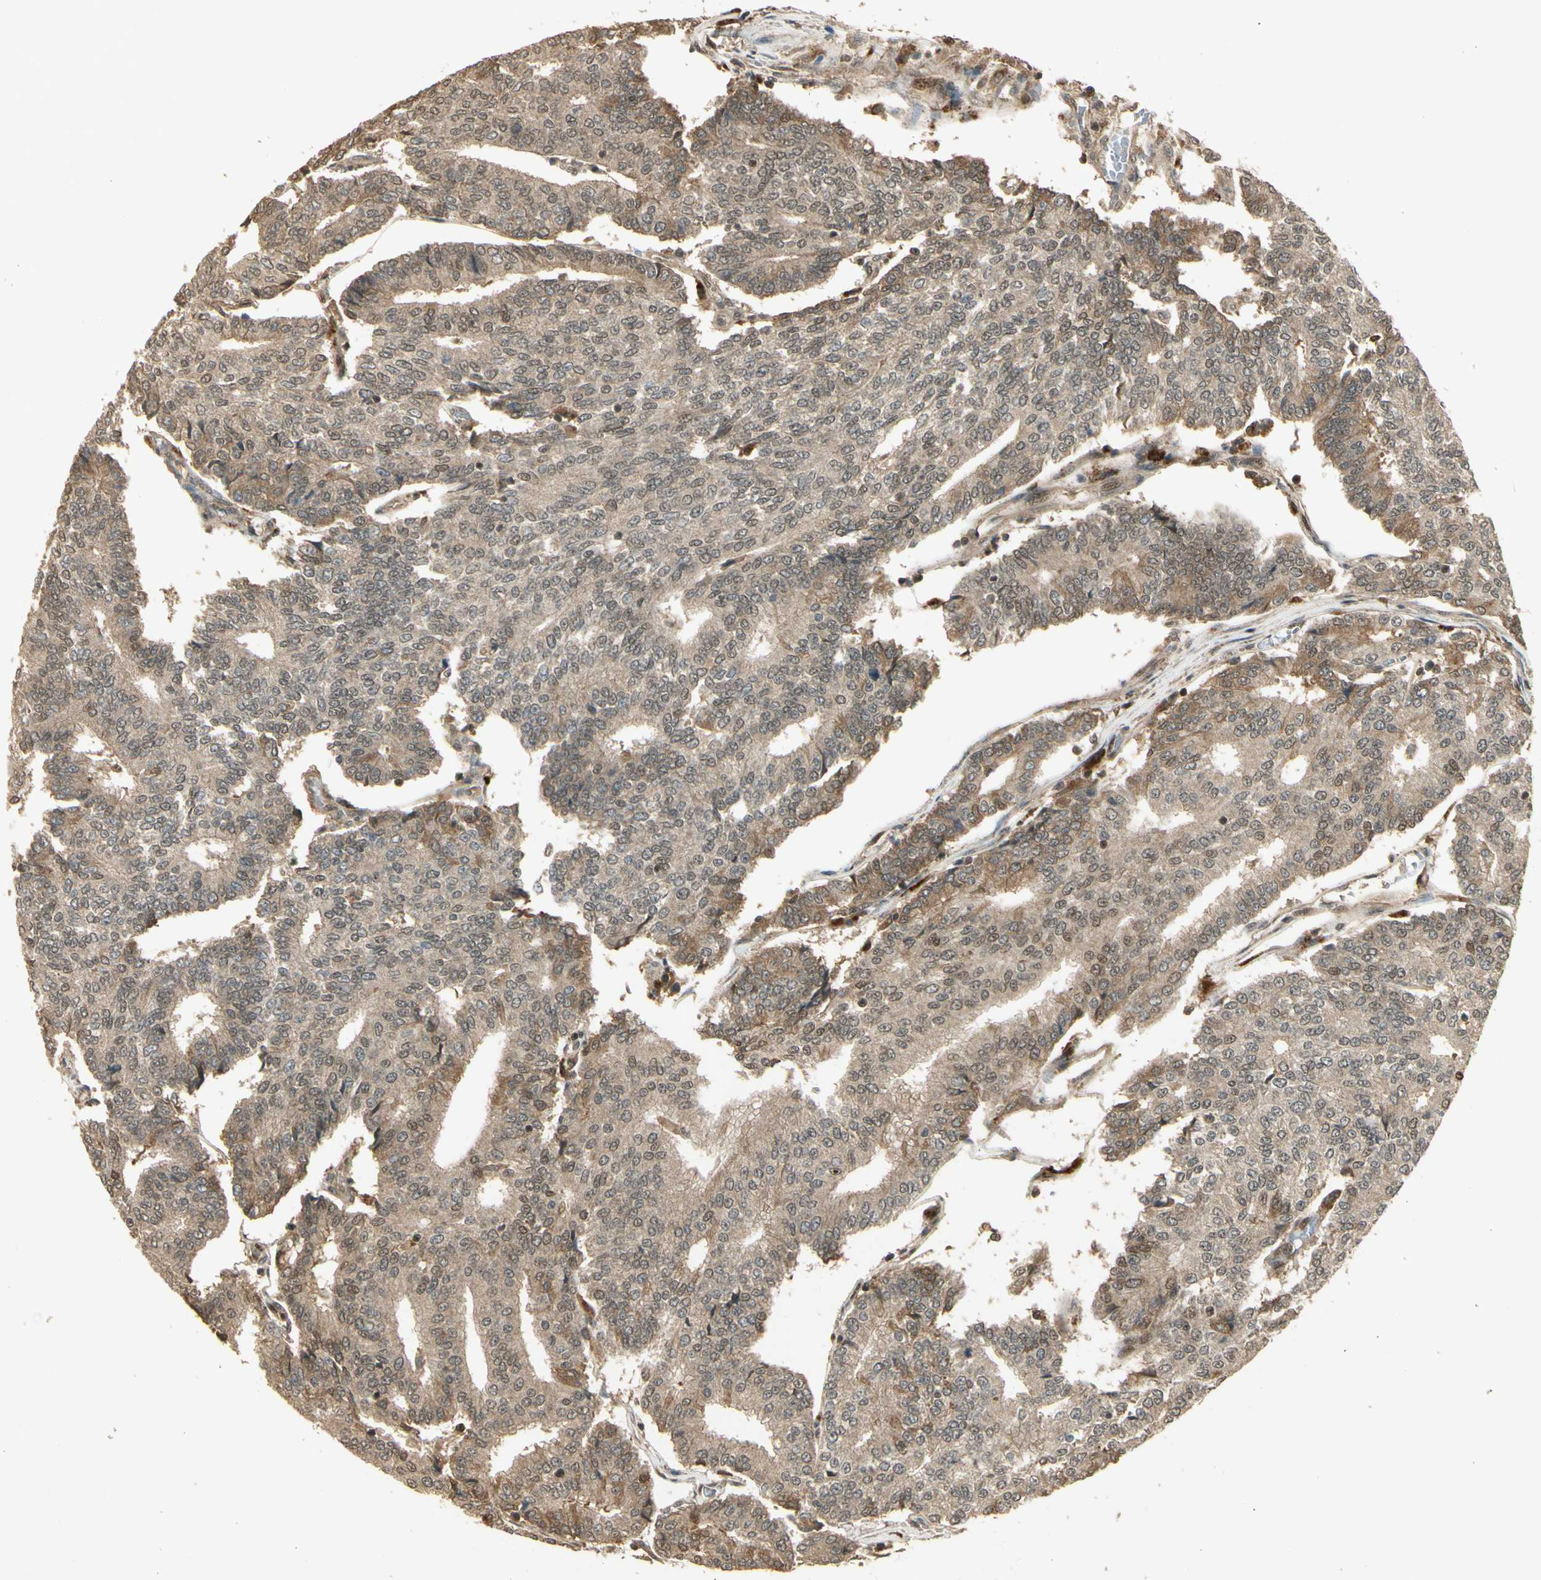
{"staining": {"intensity": "moderate", "quantity": "<25%", "location": "cytoplasmic/membranous,nuclear"}, "tissue": "prostate cancer", "cell_type": "Tumor cells", "image_type": "cancer", "snomed": [{"axis": "morphology", "description": "Adenocarcinoma, High grade"}, {"axis": "topography", "description": "Prostate"}], "caption": "Adenocarcinoma (high-grade) (prostate) stained with a protein marker exhibits moderate staining in tumor cells.", "gene": "GMEB2", "patient": {"sex": "male", "age": 55}}